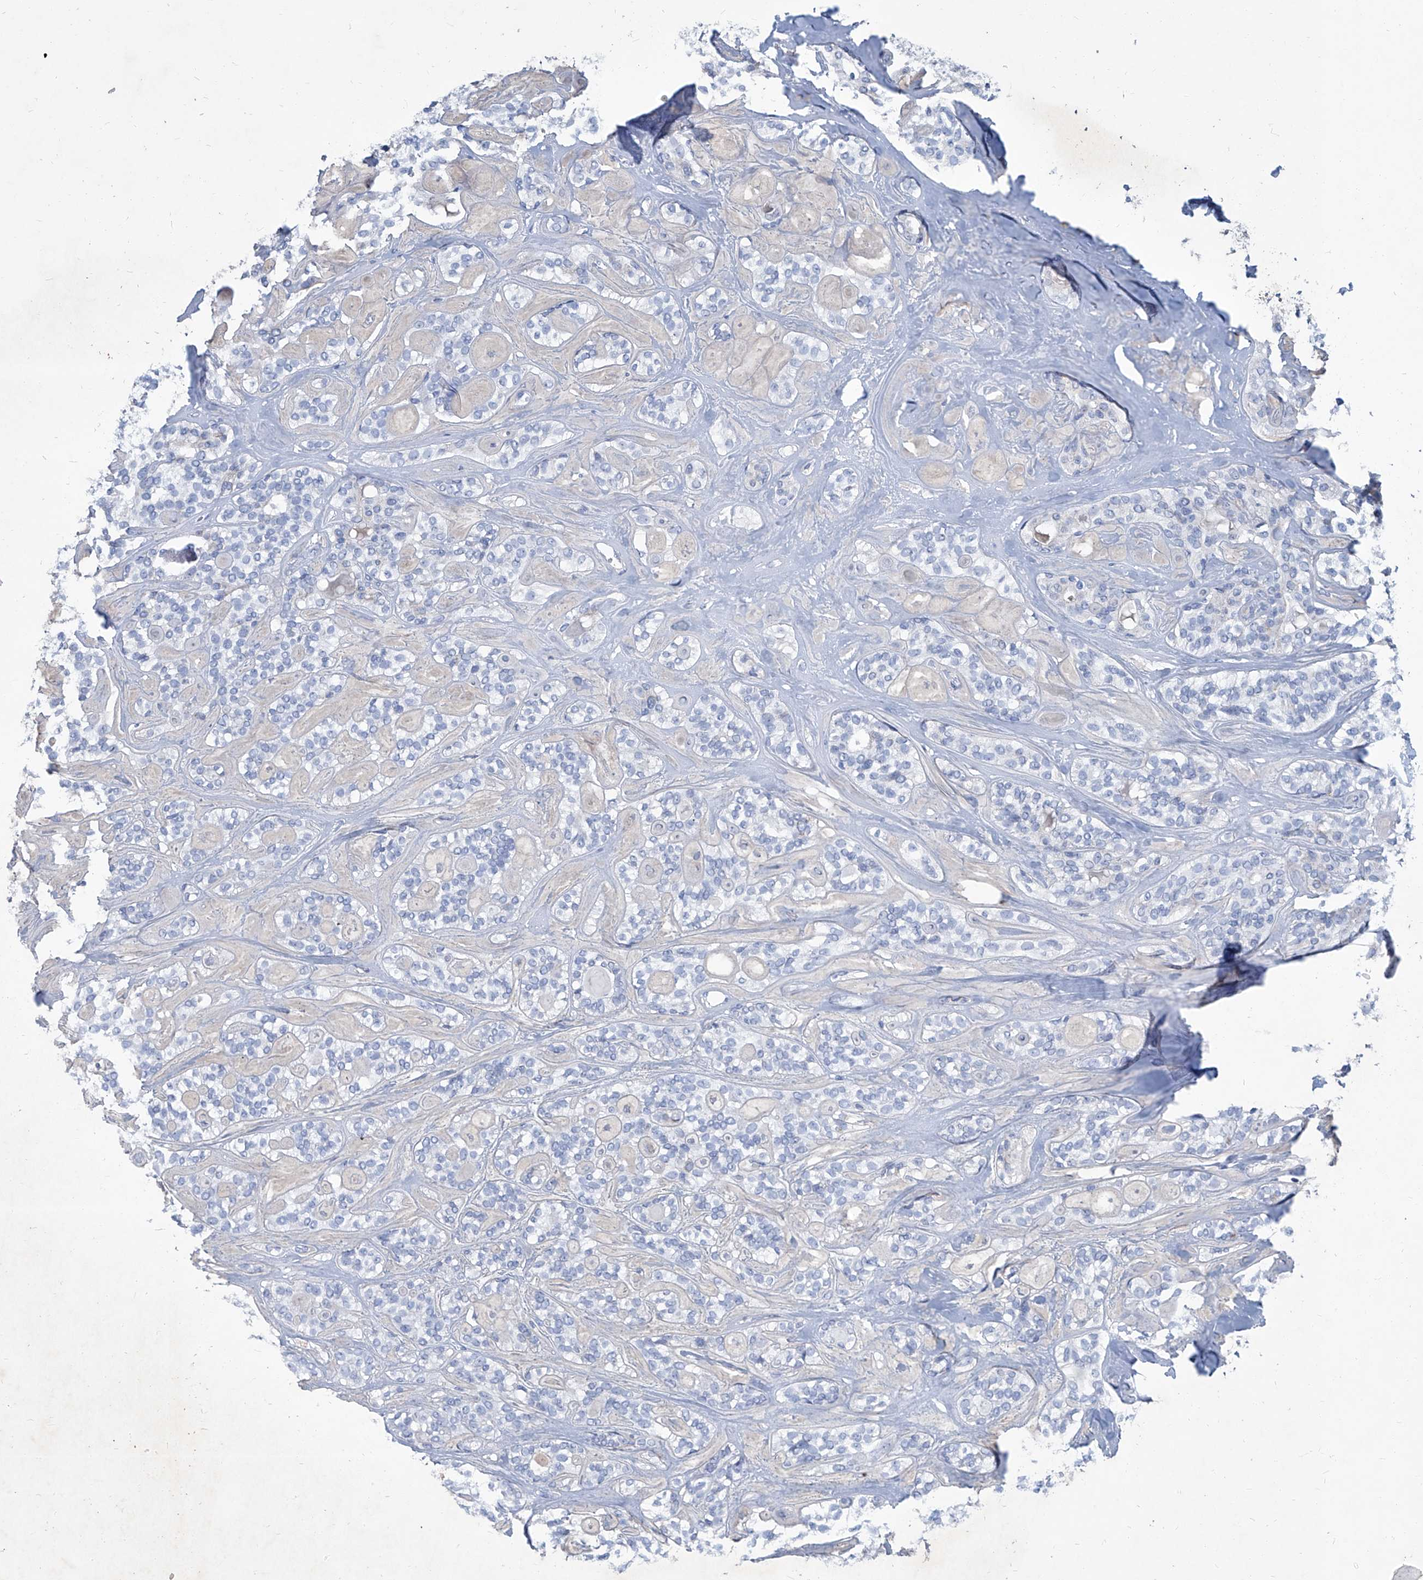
{"staining": {"intensity": "negative", "quantity": "none", "location": "none"}, "tissue": "head and neck cancer", "cell_type": "Tumor cells", "image_type": "cancer", "snomed": [{"axis": "morphology", "description": "Adenocarcinoma, NOS"}, {"axis": "topography", "description": "Head-Neck"}], "caption": "This is an IHC image of human head and neck cancer (adenocarcinoma). There is no staining in tumor cells.", "gene": "MTARC1", "patient": {"sex": "male", "age": 66}}